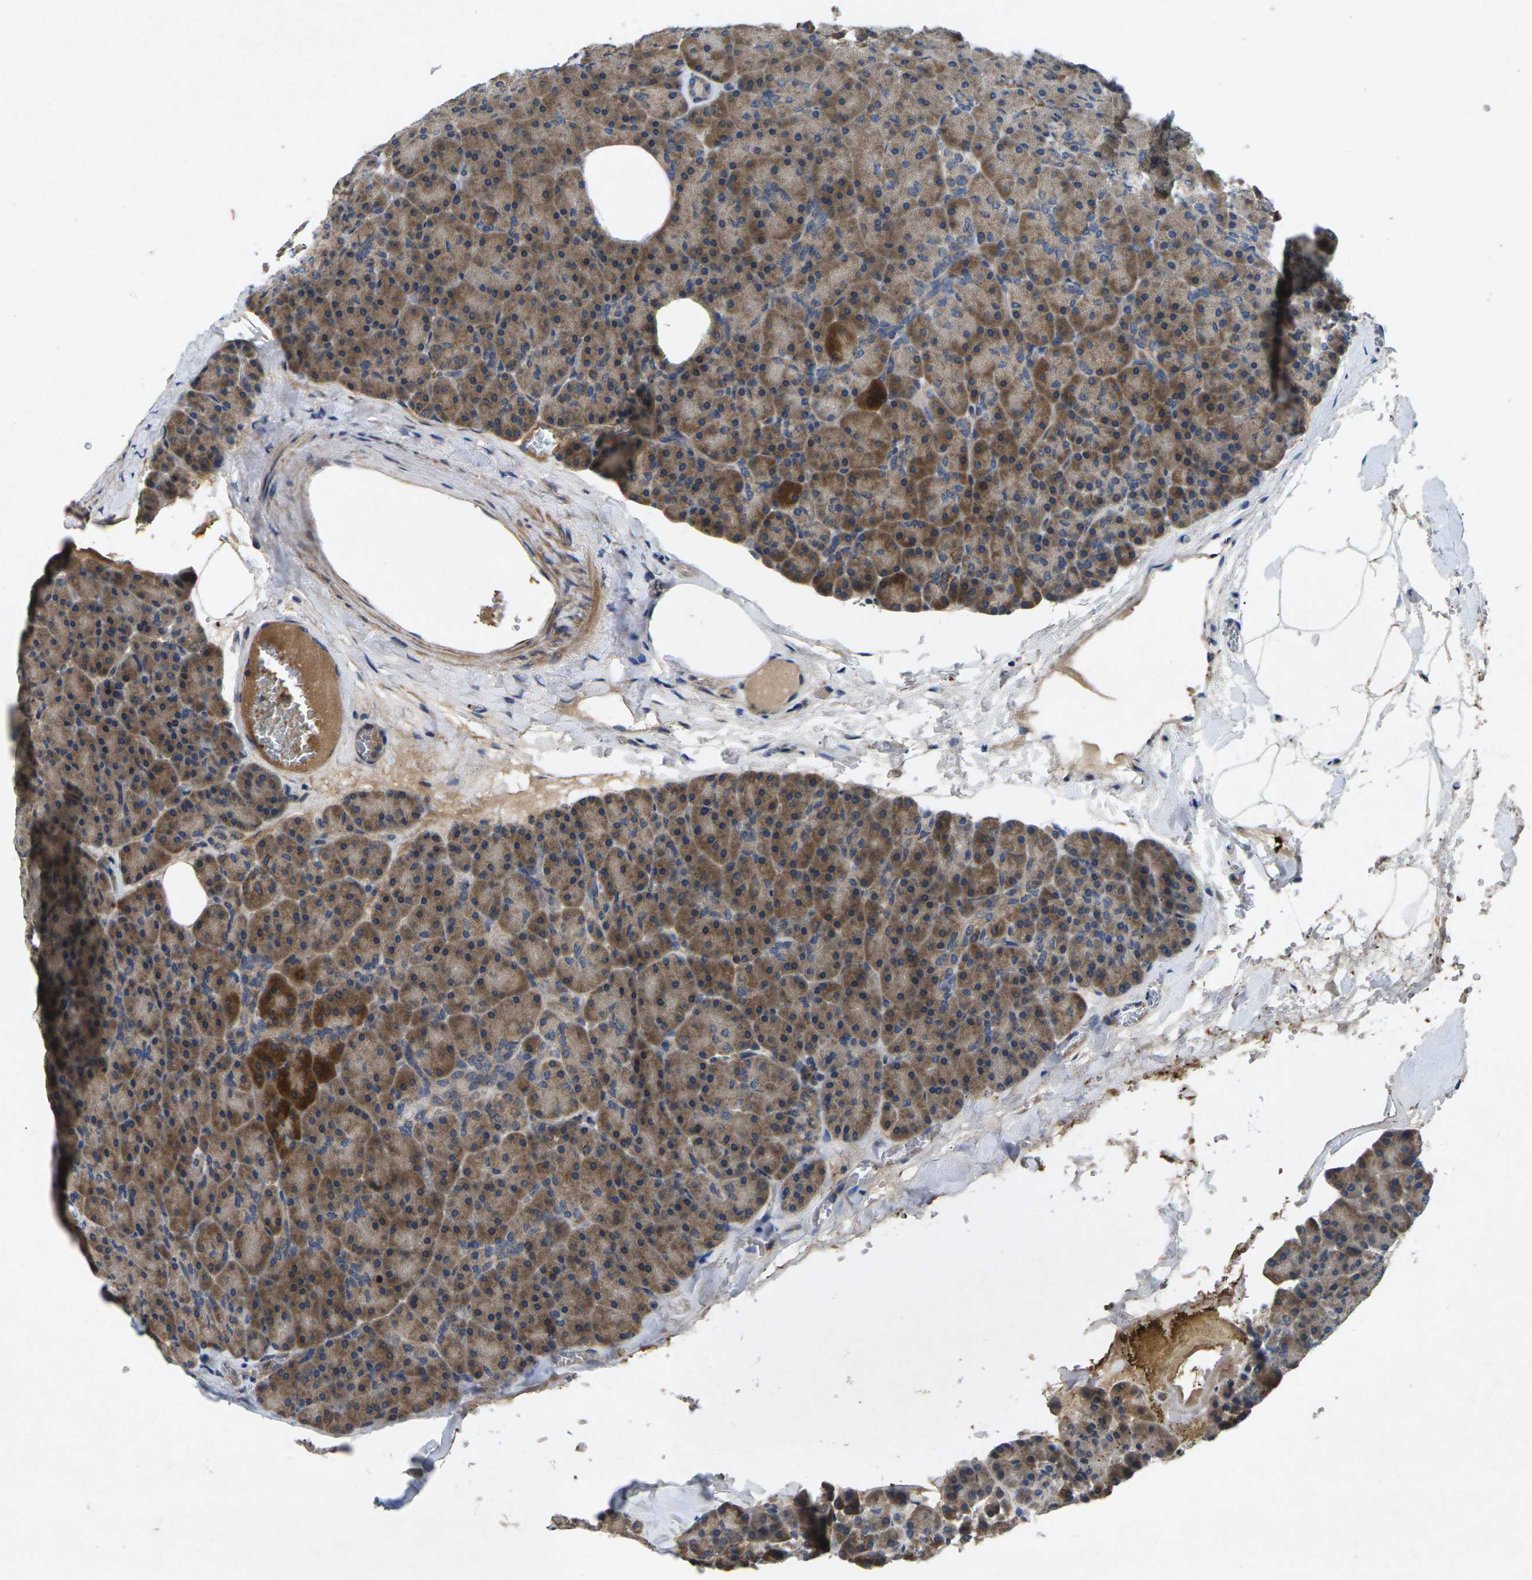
{"staining": {"intensity": "moderate", "quantity": ">75%", "location": "cytoplasmic/membranous"}, "tissue": "pancreas", "cell_type": "Exocrine glandular cells", "image_type": "normal", "snomed": [{"axis": "morphology", "description": "Normal tissue, NOS"}, {"axis": "topography", "description": "Pancreas"}], "caption": "This is a histology image of immunohistochemistry (IHC) staining of normal pancreas, which shows moderate staining in the cytoplasmic/membranous of exocrine glandular cells.", "gene": "KIF1B", "patient": {"sex": "female", "age": 35}}